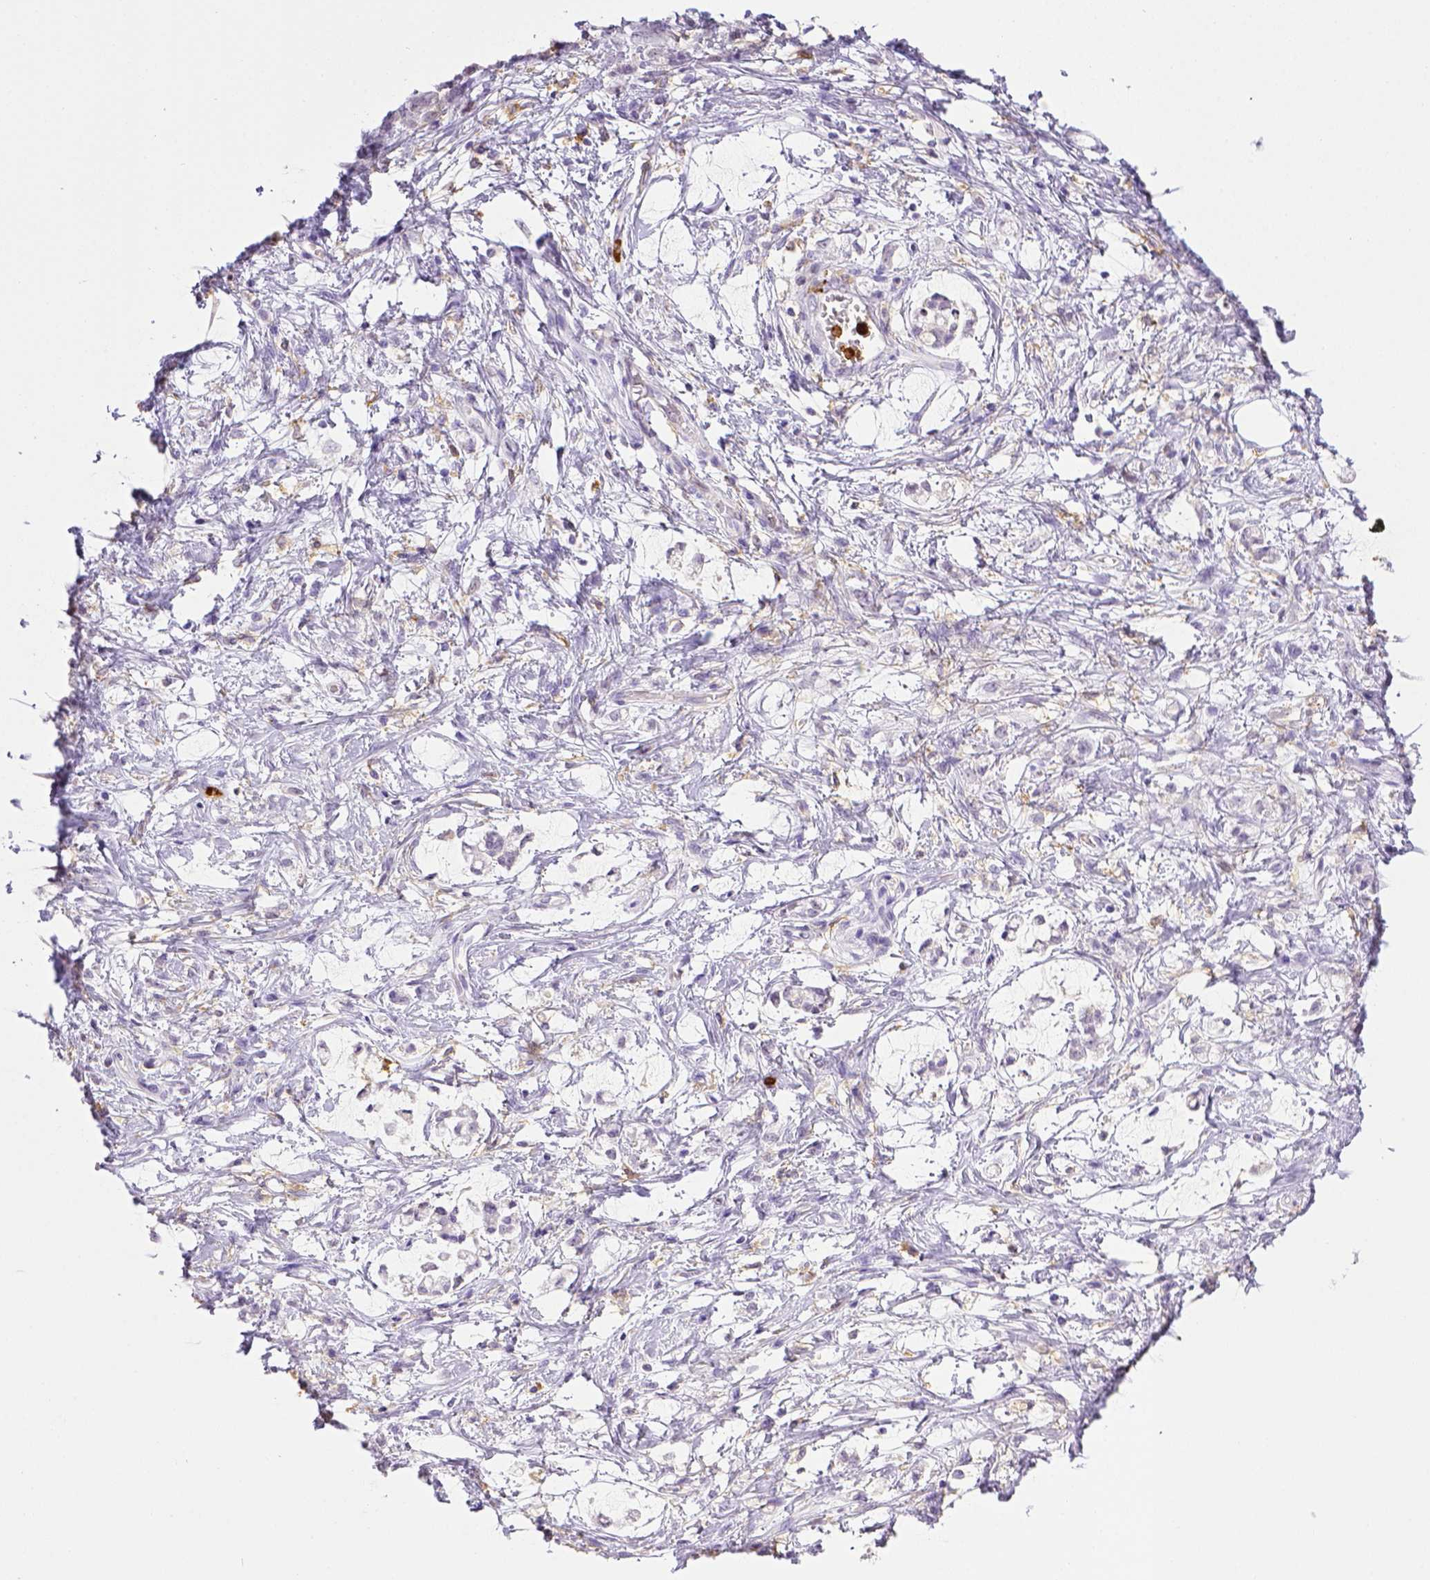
{"staining": {"intensity": "negative", "quantity": "none", "location": "none"}, "tissue": "stomach cancer", "cell_type": "Tumor cells", "image_type": "cancer", "snomed": [{"axis": "morphology", "description": "Adenocarcinoma, NOS"}, {"axis": "topography", "description": "Stomach"}], "caption": "There is no significant expression in tumor cells of stomach cancer (adenocarcinoma).", "gene": "ITGAM", "patient": {"sex": "female", "age": 60}}